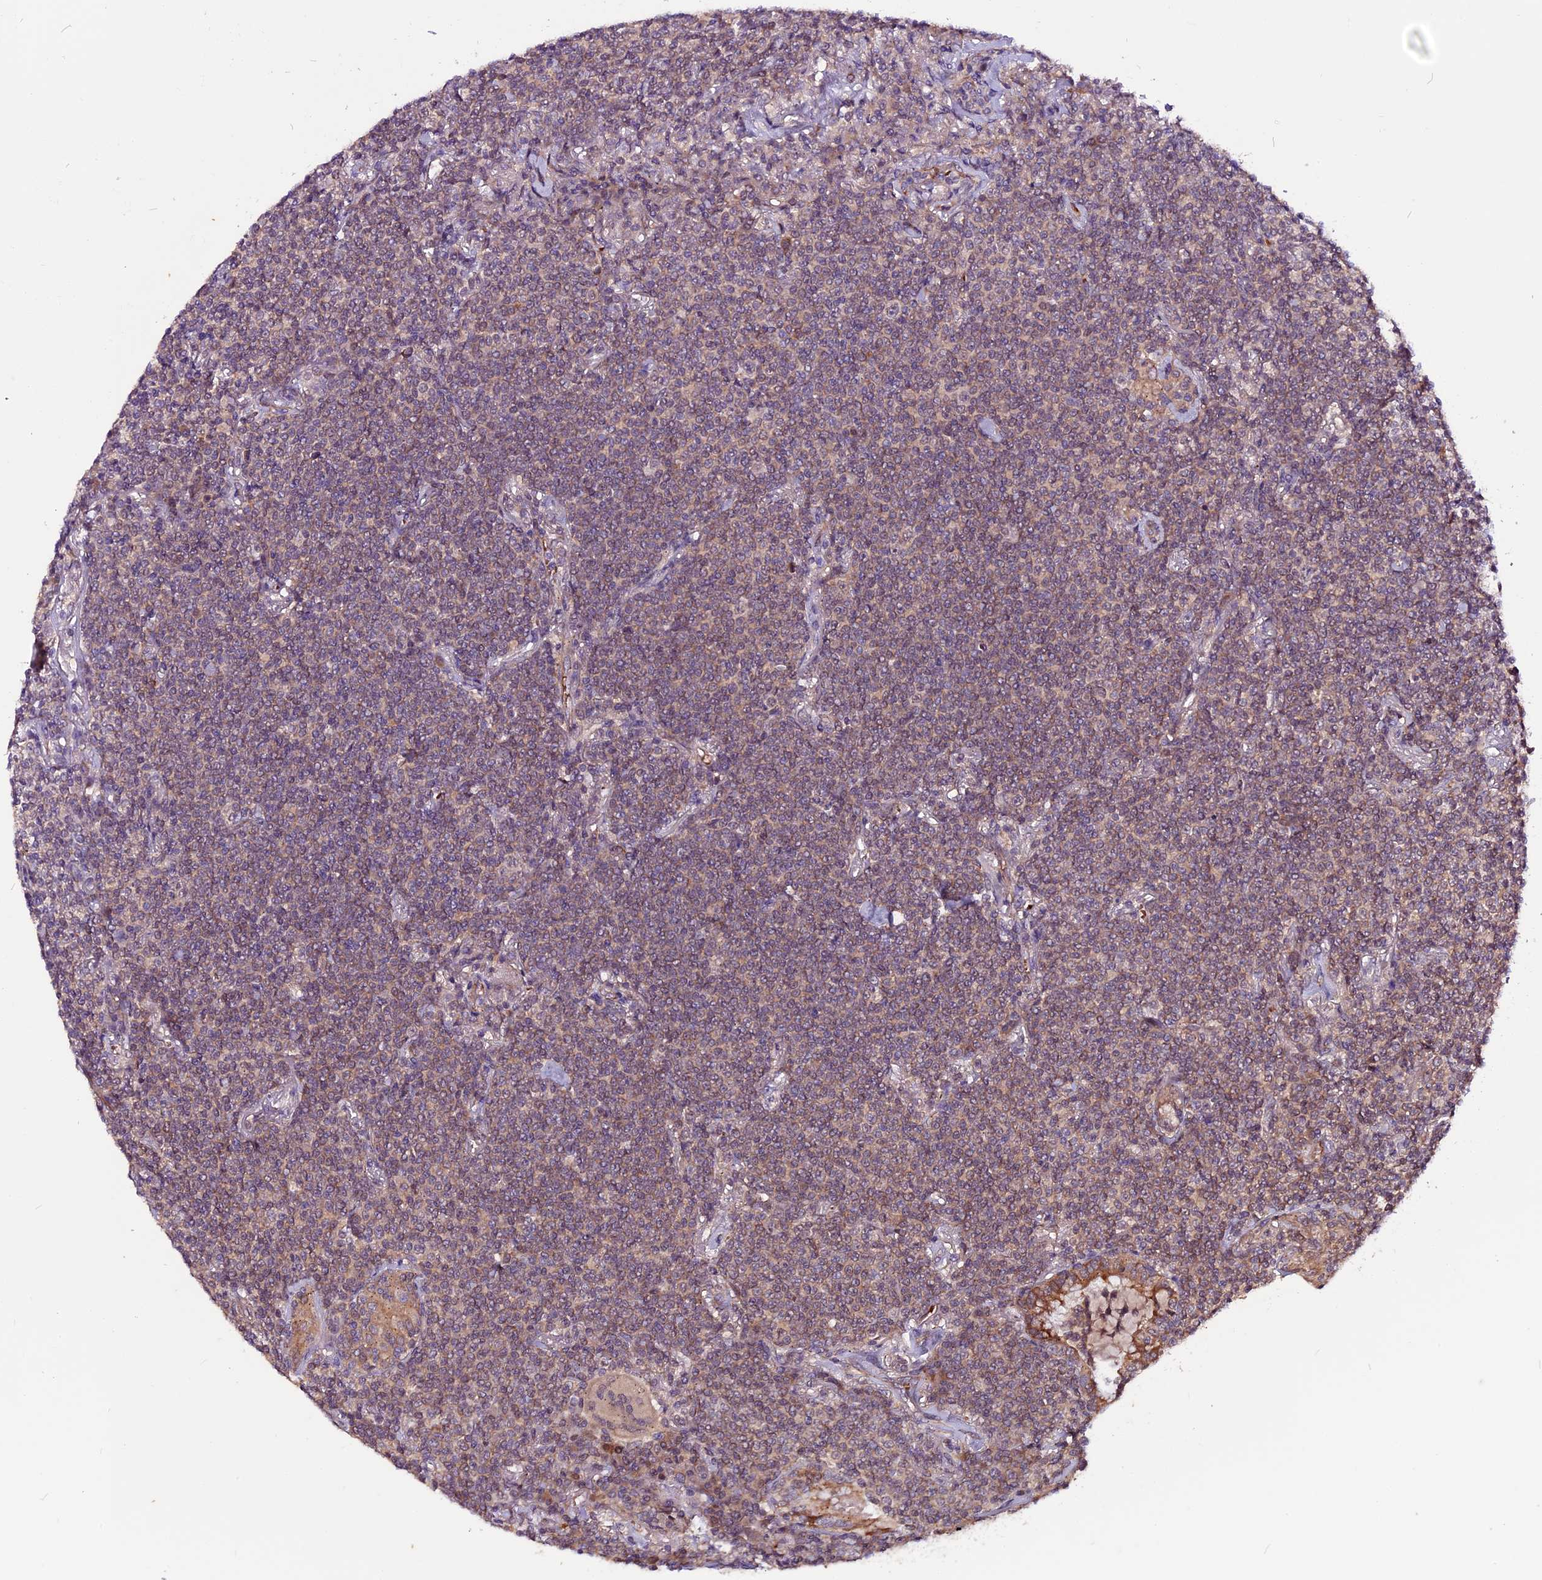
{"staining": {"intensity": "weak", "quantity": "25%-75%", "location": "cytoplasmic/membranous"}, "tissue": "lymphoma", "cell_type": "Tumor cells", "image_type": "cancer", "snomed": [{"axis": "morphology", "description": "Malignant lymphoma, non-Hodgkin's type, Low grade"}, {"axis": "topography", "description": "Lung"}], "caption": "Human malignant lymphoma, non-Hodgkin's type (low-grade) stained for a protein (brown) displays weak cytoplasmic/membranous positive positivity in approximately 25%-75% of tumor cells.", "gene": "RINL", "patient": {"sex": "female", "age": 71}}